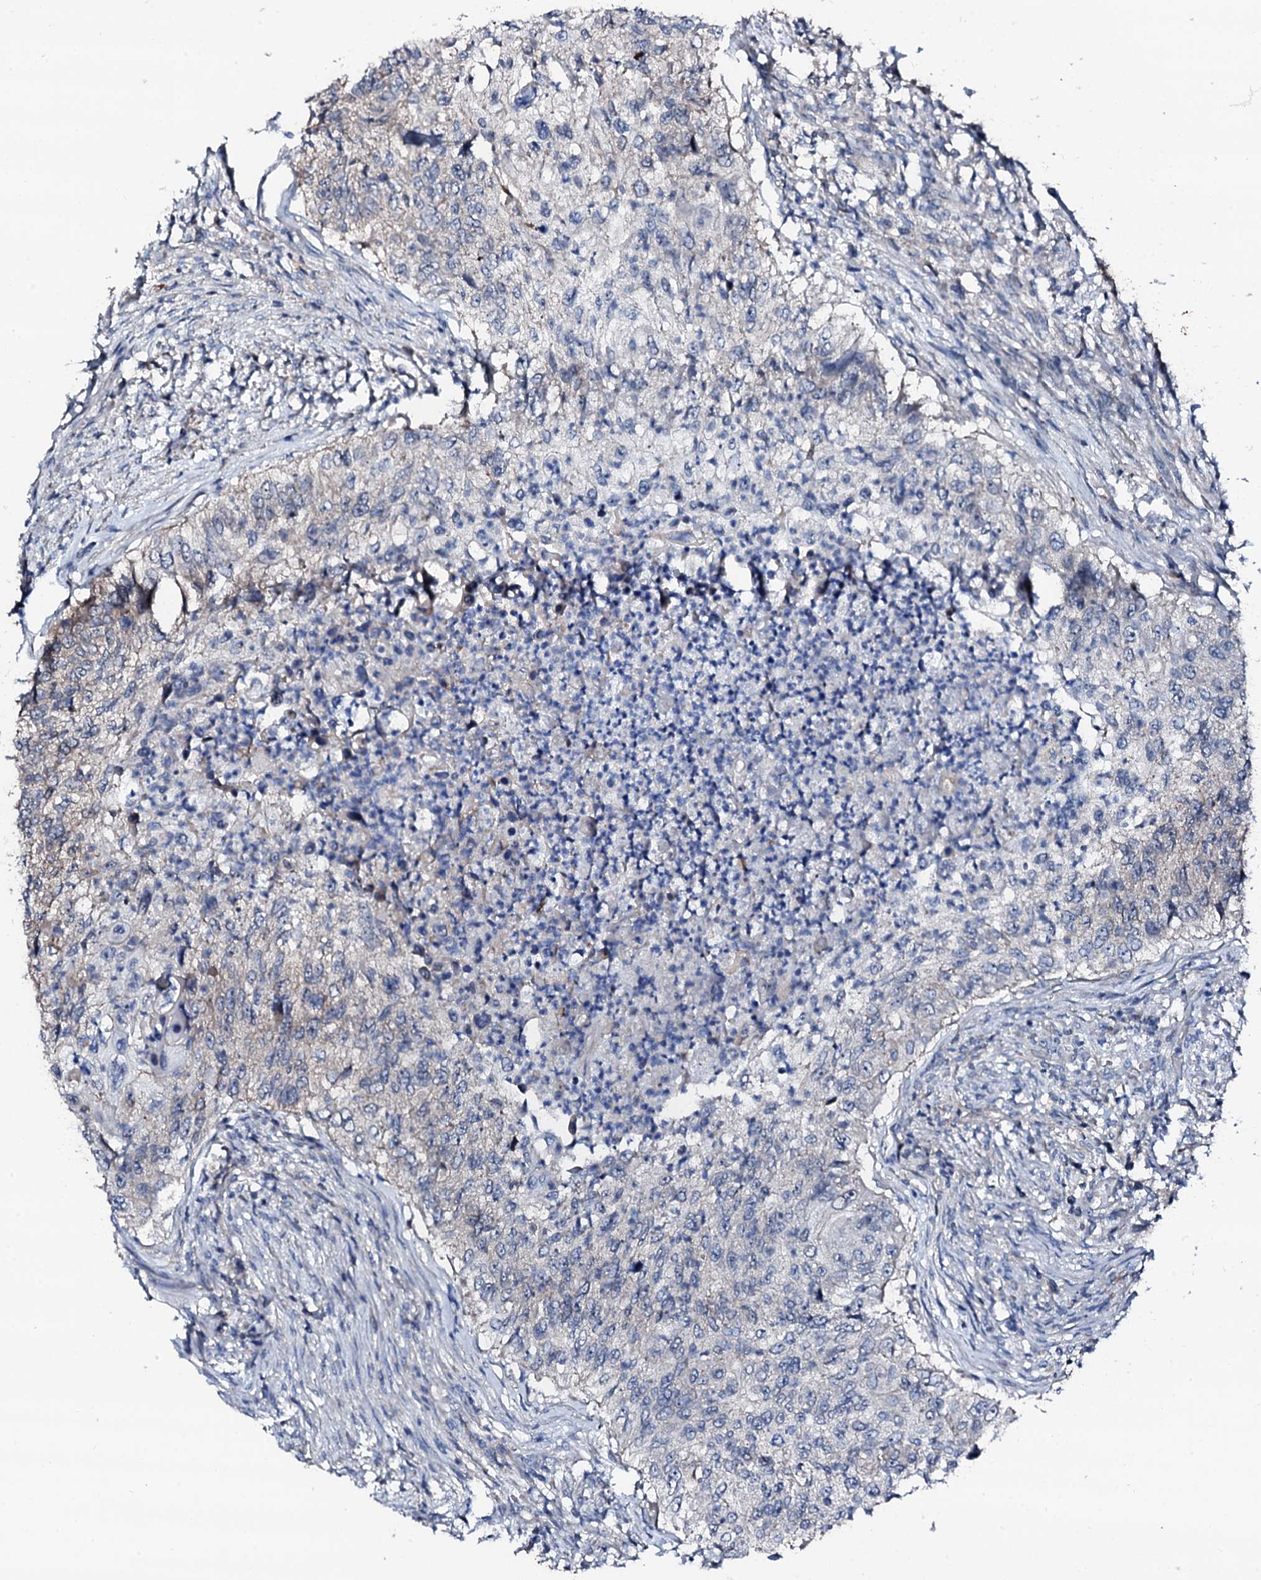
{"staining": {"intensity": "weak", "quantity": "<25%", "location": "cytoplasmic/membranous"}, "tissue": "urothelial cancer", "cell_type": "Tumor cells", "image_type": "cancer", "snomed": [{"axis": "morphology", "description": "Urothelial carcinoma, High grade"}, {"axis": "topography", "description": "Urinary bladder"}], "caption": "Photomicrograph shows no significant protein staining in tumor cells of urothelial carcinoma (high-grade).", "gene": "TRAFD1", "patient": {"sex": "female", "age": 60}}